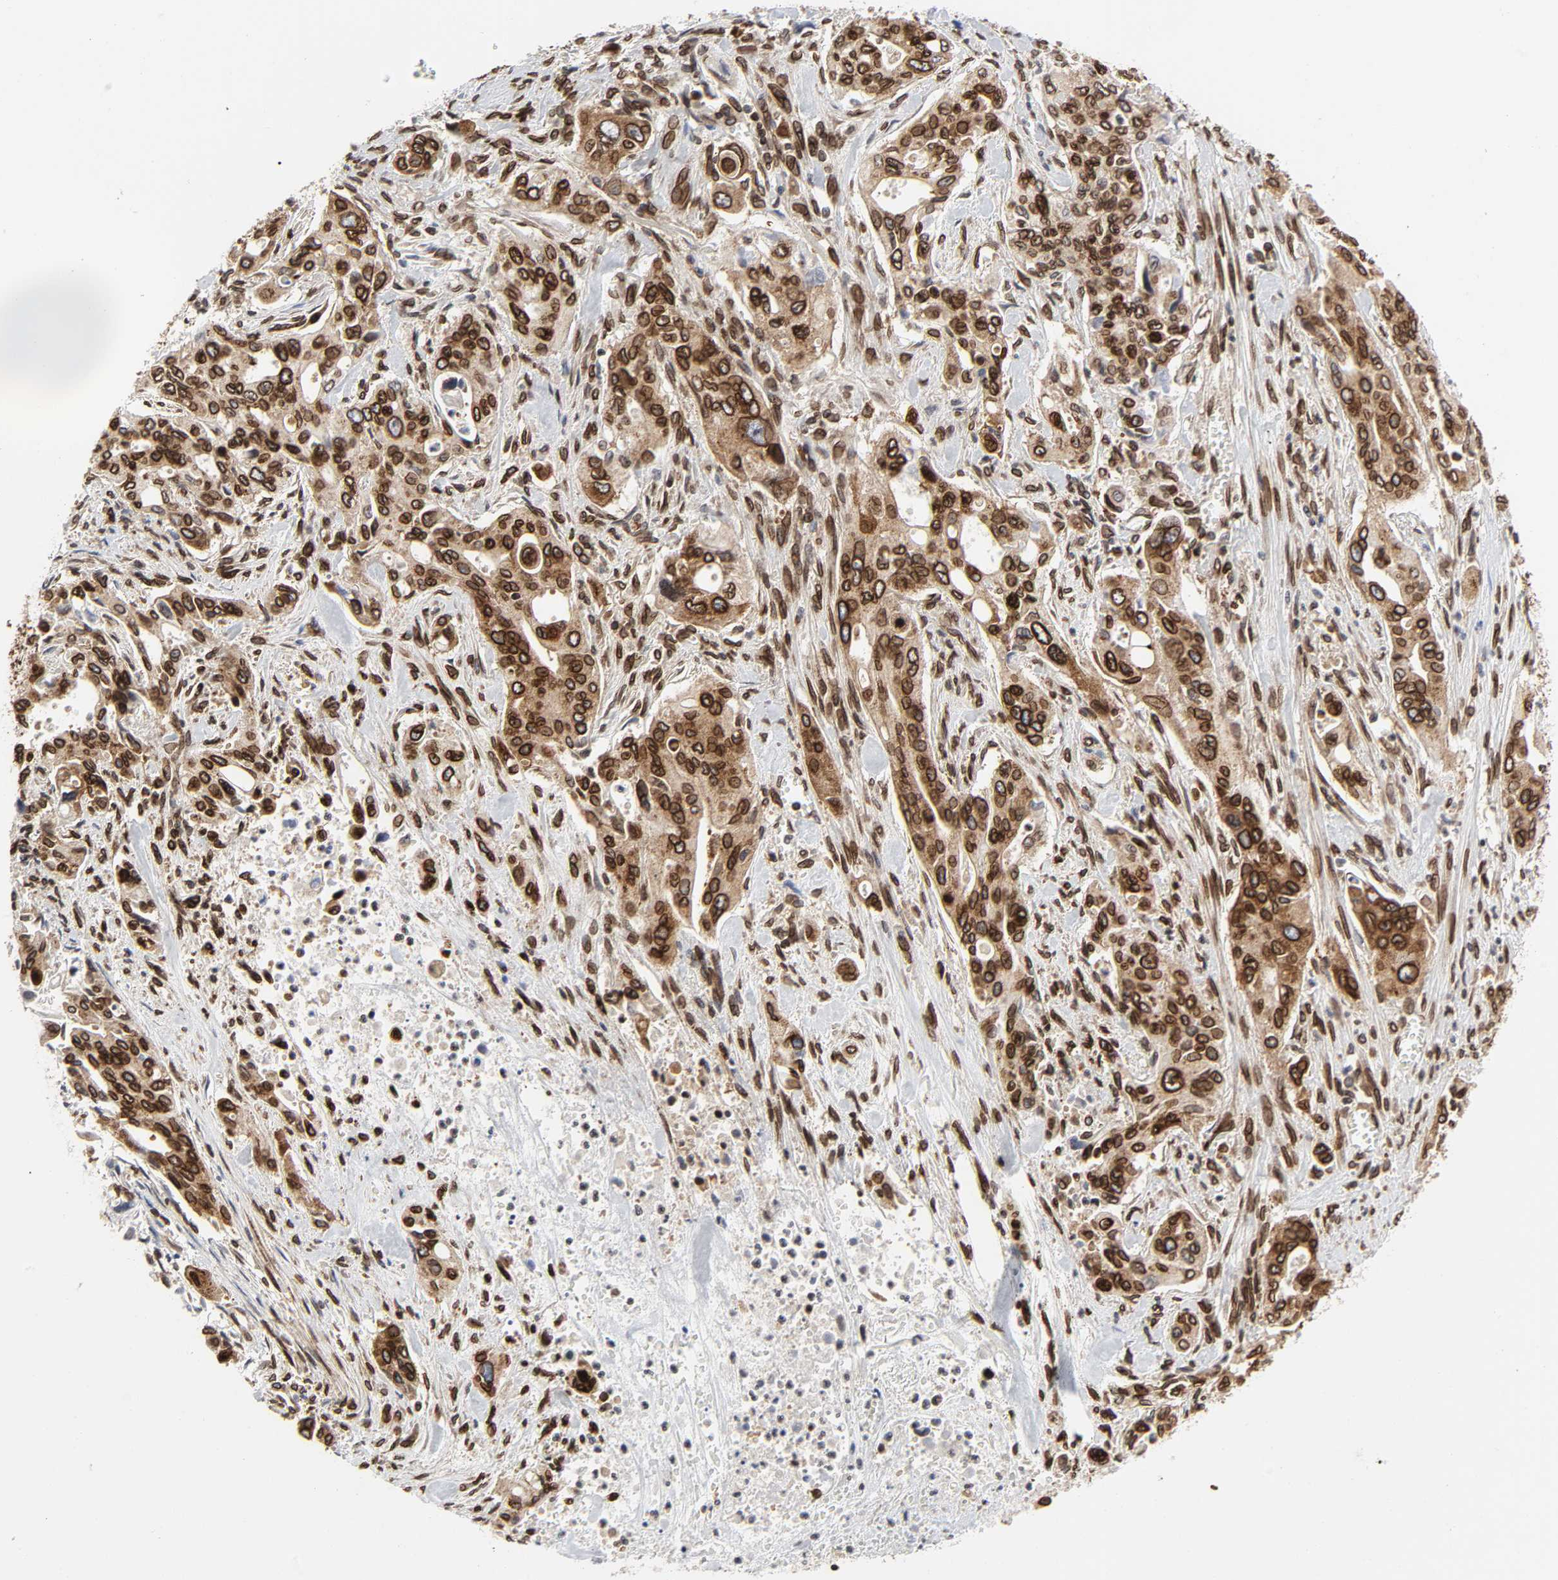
{"staining": {"intensity": "strong", "quantity": ">75%", "location": "cytoplasmic/membranous,nuclear"}, "tissue": "pancreatic cancer", "cell_type": "Tumor cells", "image_type": "cancer", "snomed": [{"axis": "morphology", "description": "Adenocarcinoma, NOS"}, {"axis": "topography", "description": "Pancreas"}], "caption": "Strong cytoplasmic/membranous and nuclear protein expression is present in about >75% of tumor cells in pancreatic adenocarcinoma. Nuclei are stained in blue.", "gene": "RANGAP1", "patient": {"sex": "male", "age": 77}}